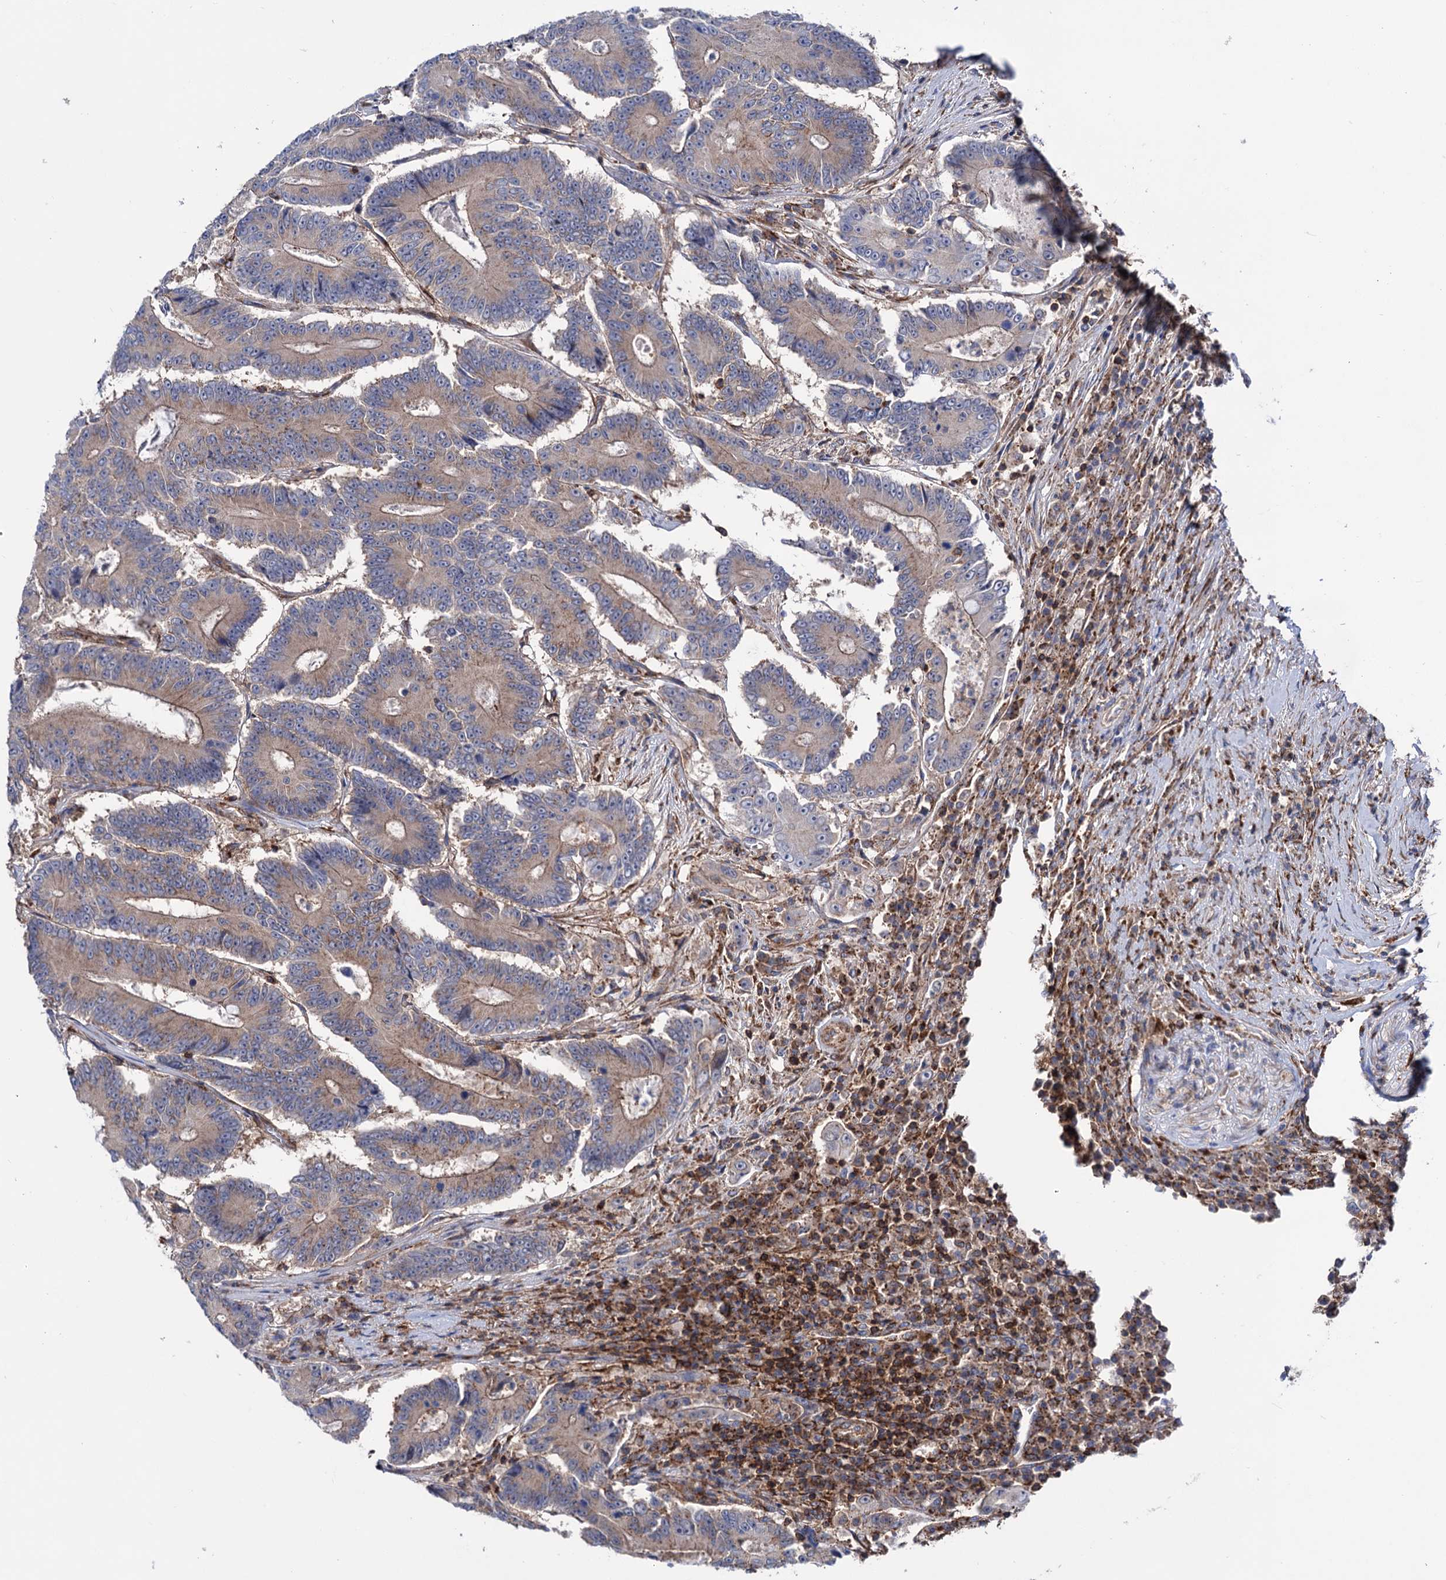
{"staining": {"intensity": "negative", "quantity": "none", "location": "none"}, "tissue": "colorectal cancer", "cell_type": "Tumor cells", "image_type": "cancer", "snomed": [{"axis": "morphology", "description": "Adenocarcinoma, NOS"}, {"axis": "topography", "description": "Colon"}], "caption": "A photomicrograph of human colorectal cancer (adenocarcinoma) is negative for staining in tumor cells.", "gene": "DEF6", "patient": {"sex": "male", "age": 83}}